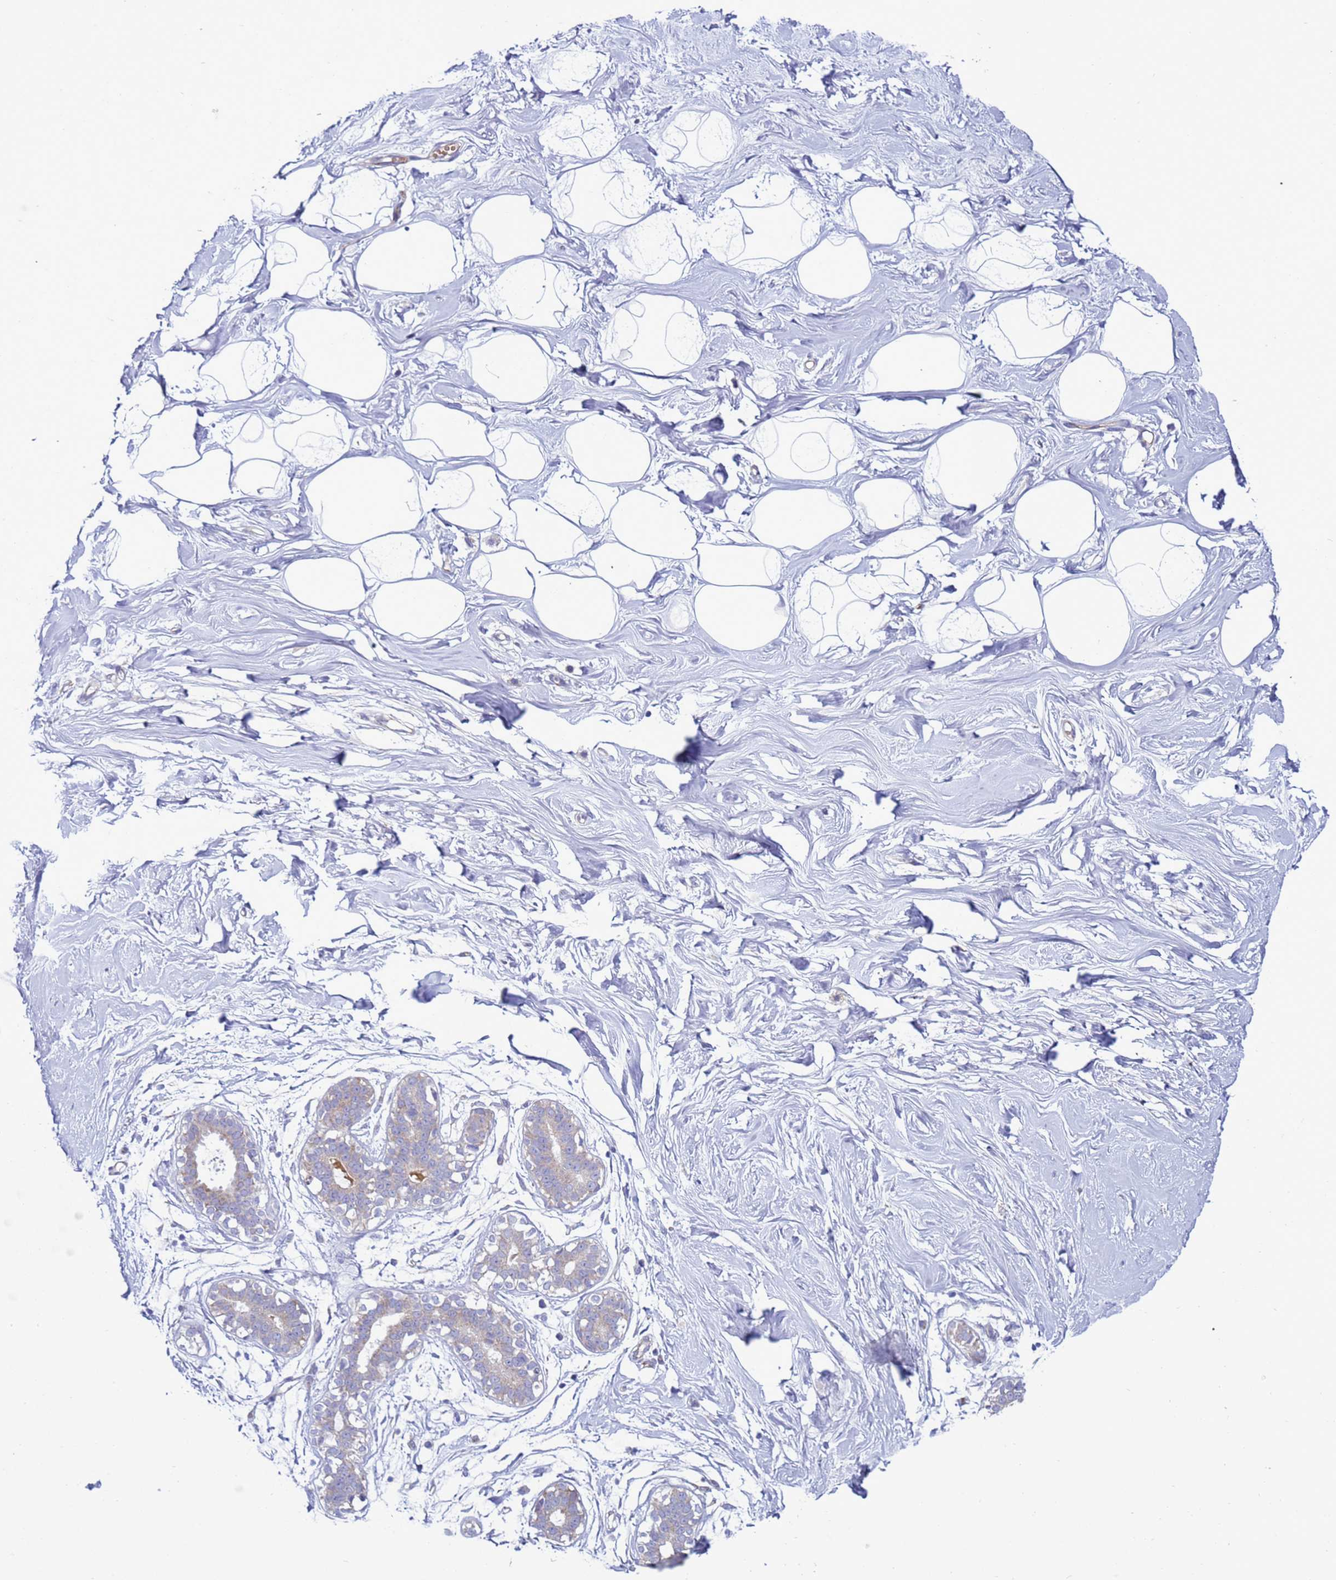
{"staining": {"intensity": "negative", "quantity": "none", "location": "none"}, "tissue": "breast", "cell_type": "Adipocytes", "image_type": "normal", "snomed": [{"axis": "morphology", "description": "Normal tissue, NOS"}, {"axis": "morphology", "description": "Adenoma, NOS"}, {"axis": "topography", "description": "Breast"}], "caption": "Histopathology image shows no protein positivity in adipocytes of unremarkable breast.", "gene": "ABHD17B", "patient": {"sex": "female", "age": 23}}